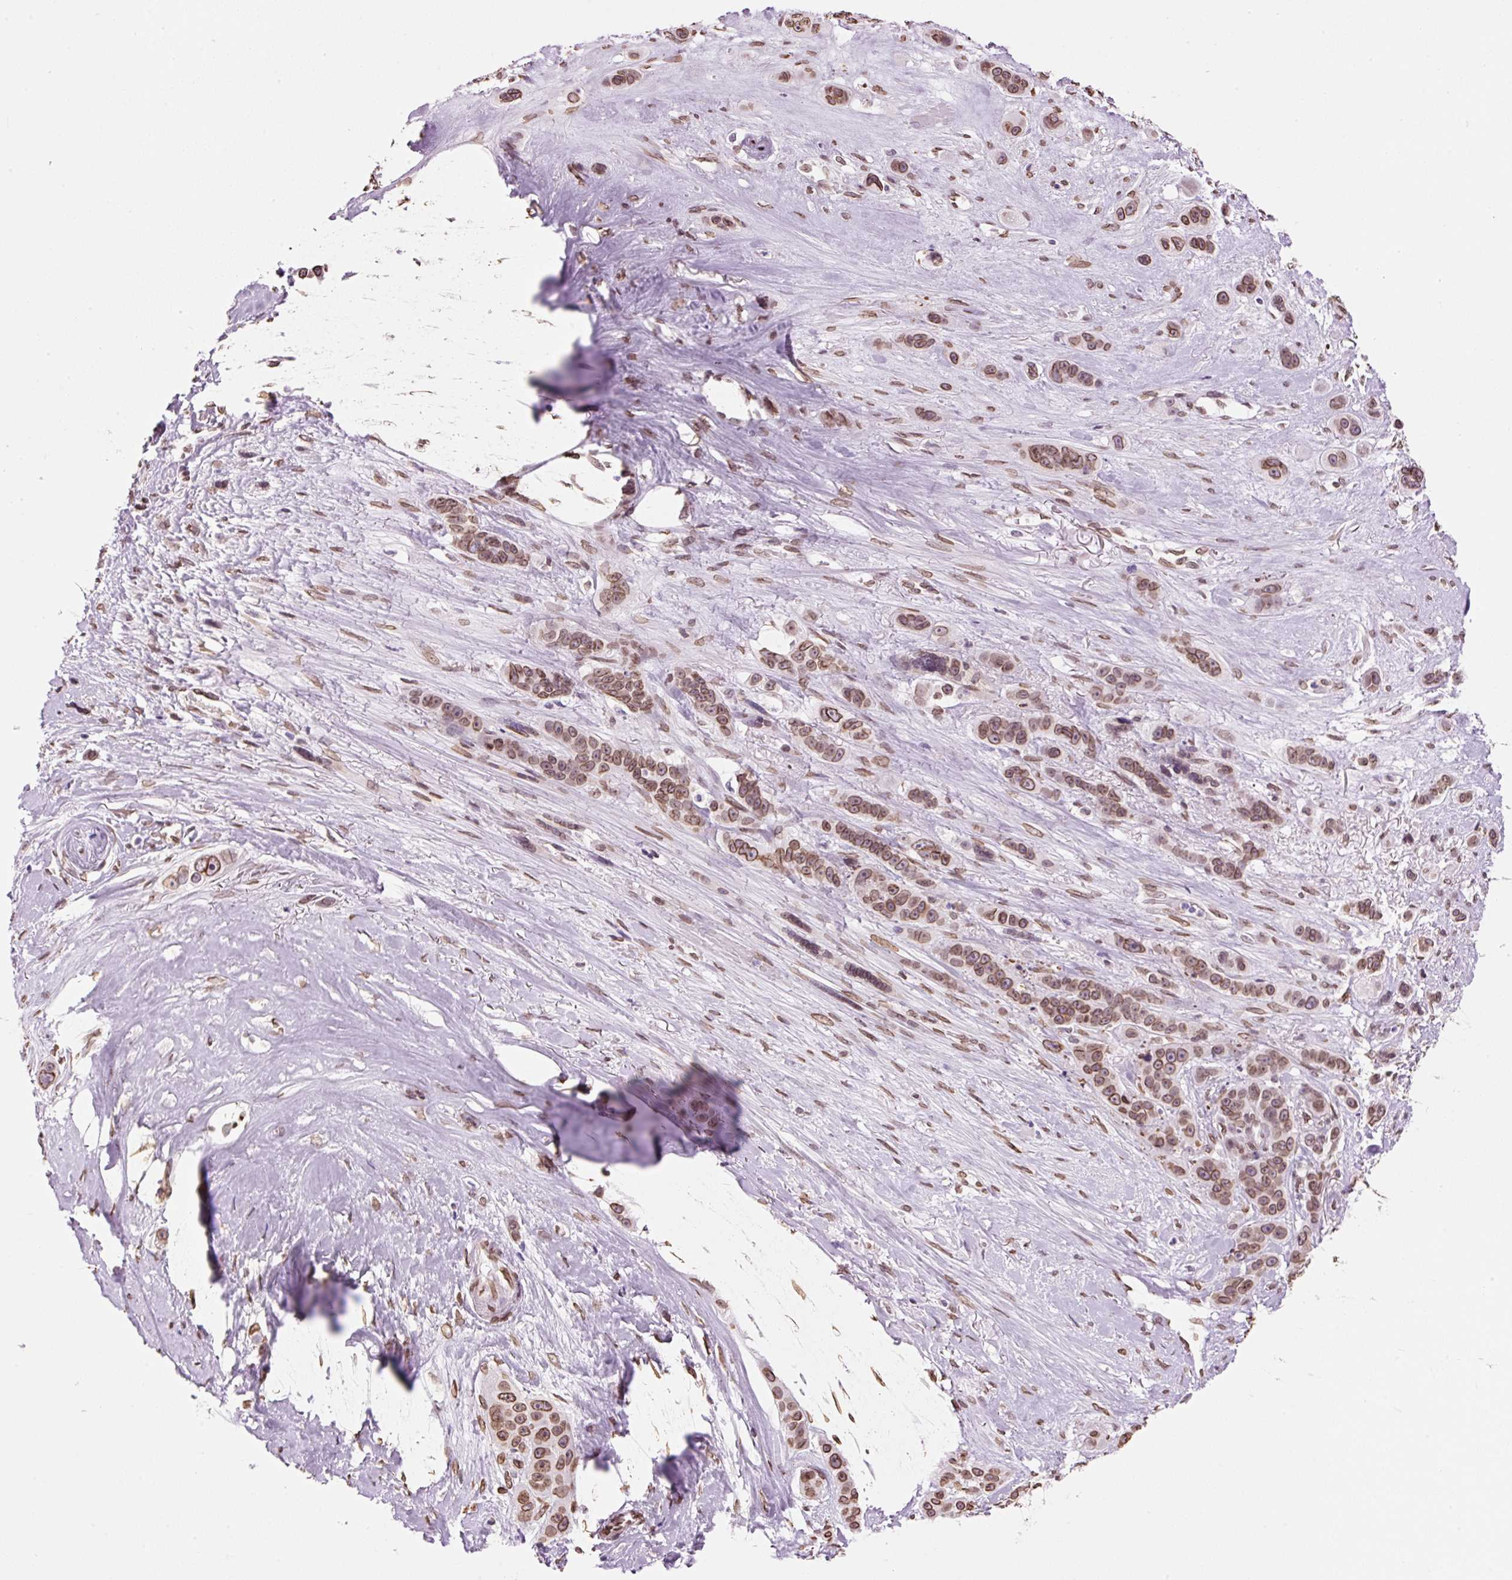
{"staining": {"intensity": "moderate", "quantity": ">75%", "location": "cytoplasmic/membranous,nuclear"}, "tissue": "skin cancer", "cell_type": "Tumor cells", "image_type": "cancer", "snomed": [{"axis": "morphology", "description": "Squamous cell carcinoma, NOS"}, {"axis": "topography", "description": "Skin"}], "caption": "Moderate cytoplasmic/membranous and nuclear protein positivity is present in about >75% of tumor cells in skin cancer.", "gene": "ZNF224", "patient": {"sex": "male", "age": 67}}